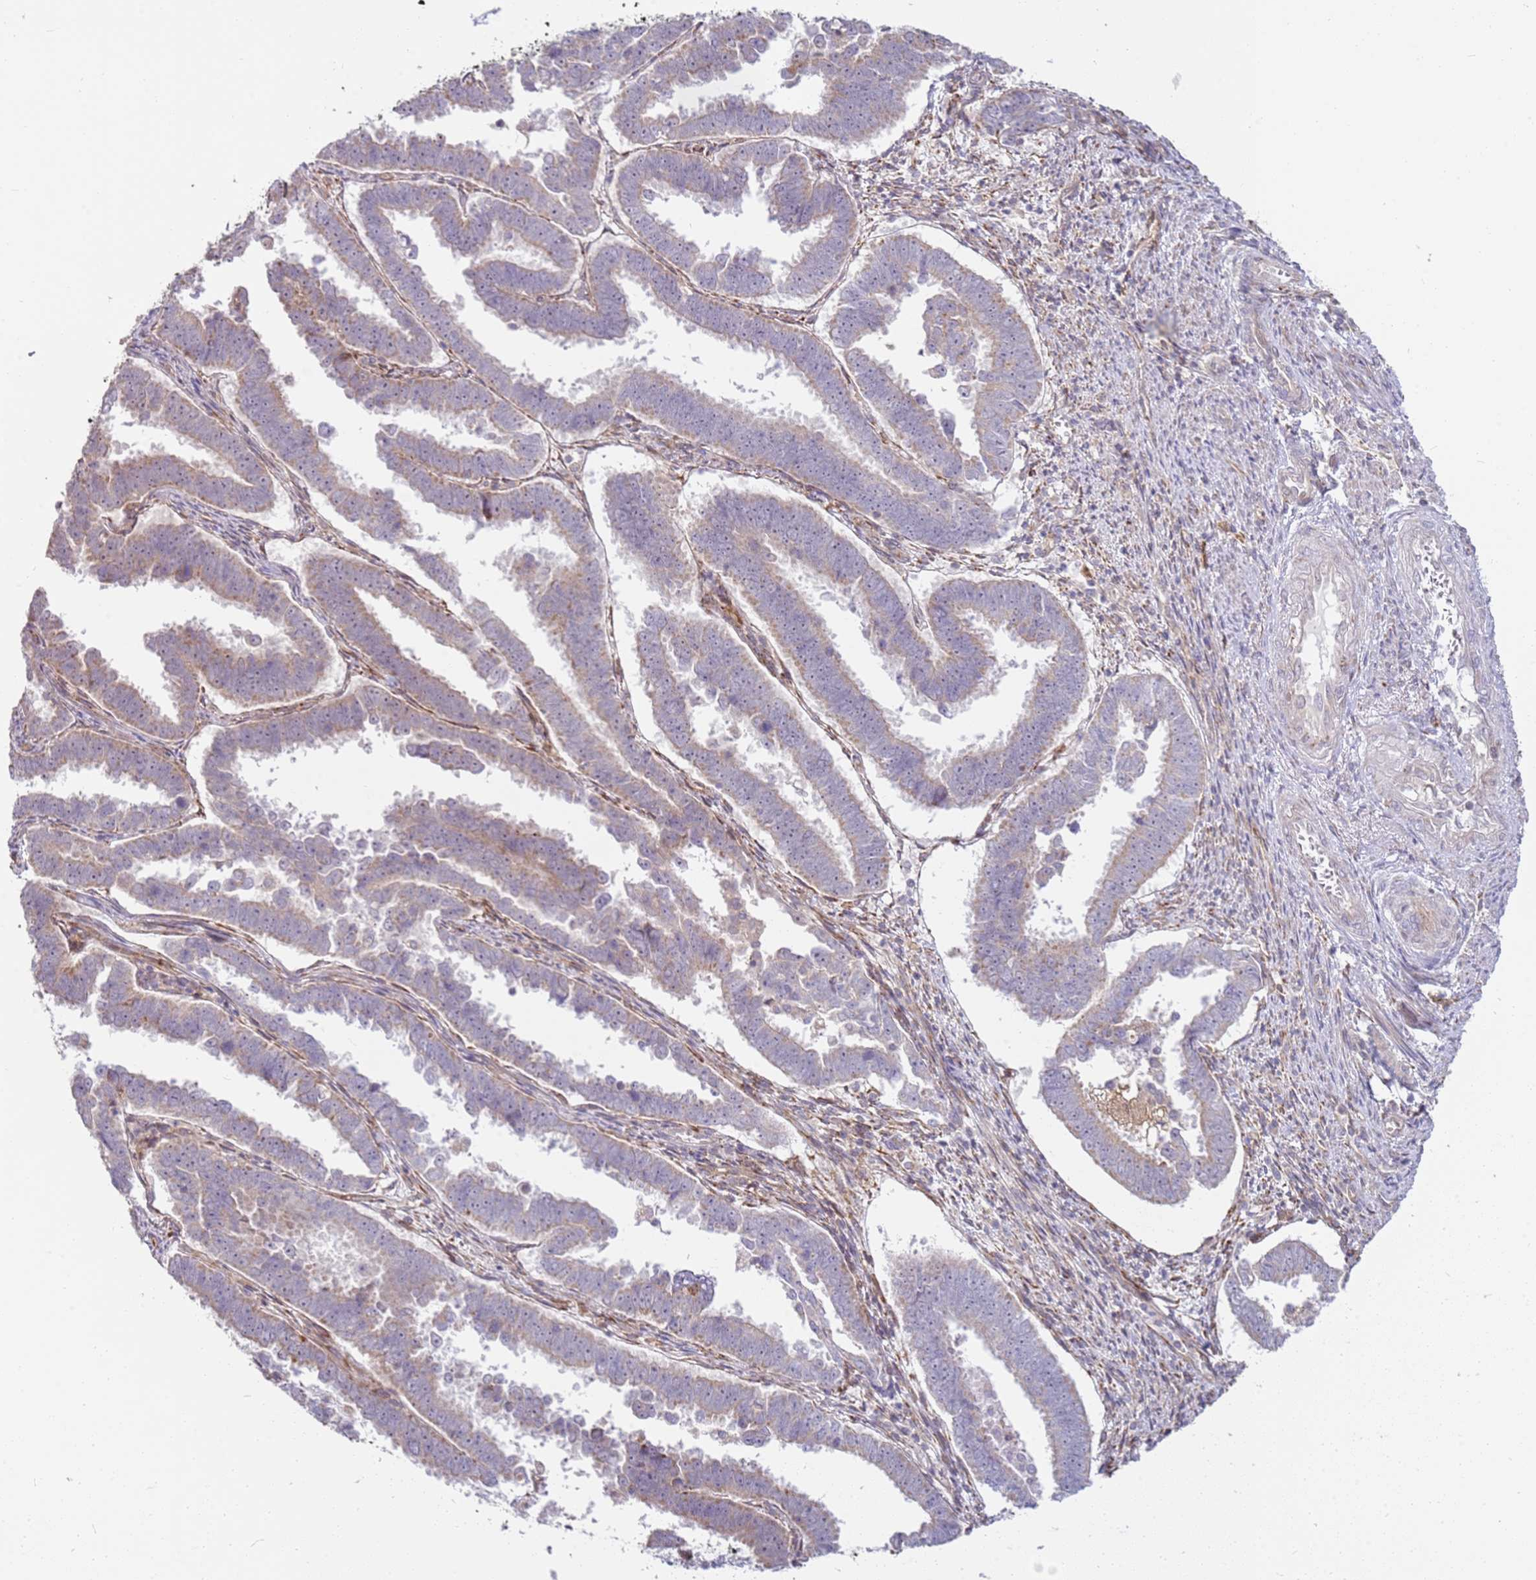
{"staining": {"intensity": "weak", "quantity": "<25%", "location": "cytoplasmic/membranous"}, "tissue": "endometrial cancer", "cell_type": "Tumor cells", "image_type": "cancer", "snomed": [{"axis": "morphology", "description": "Adenocarcinoma, NOS"}, {"axis": "topography", "description": "Endometrium"}], "caption": "There is no significant positivity in tumor cells of endometrial adenocarcinoma.", "gene": "GRAP", "patient": {"sex": "female", "age": 75}}